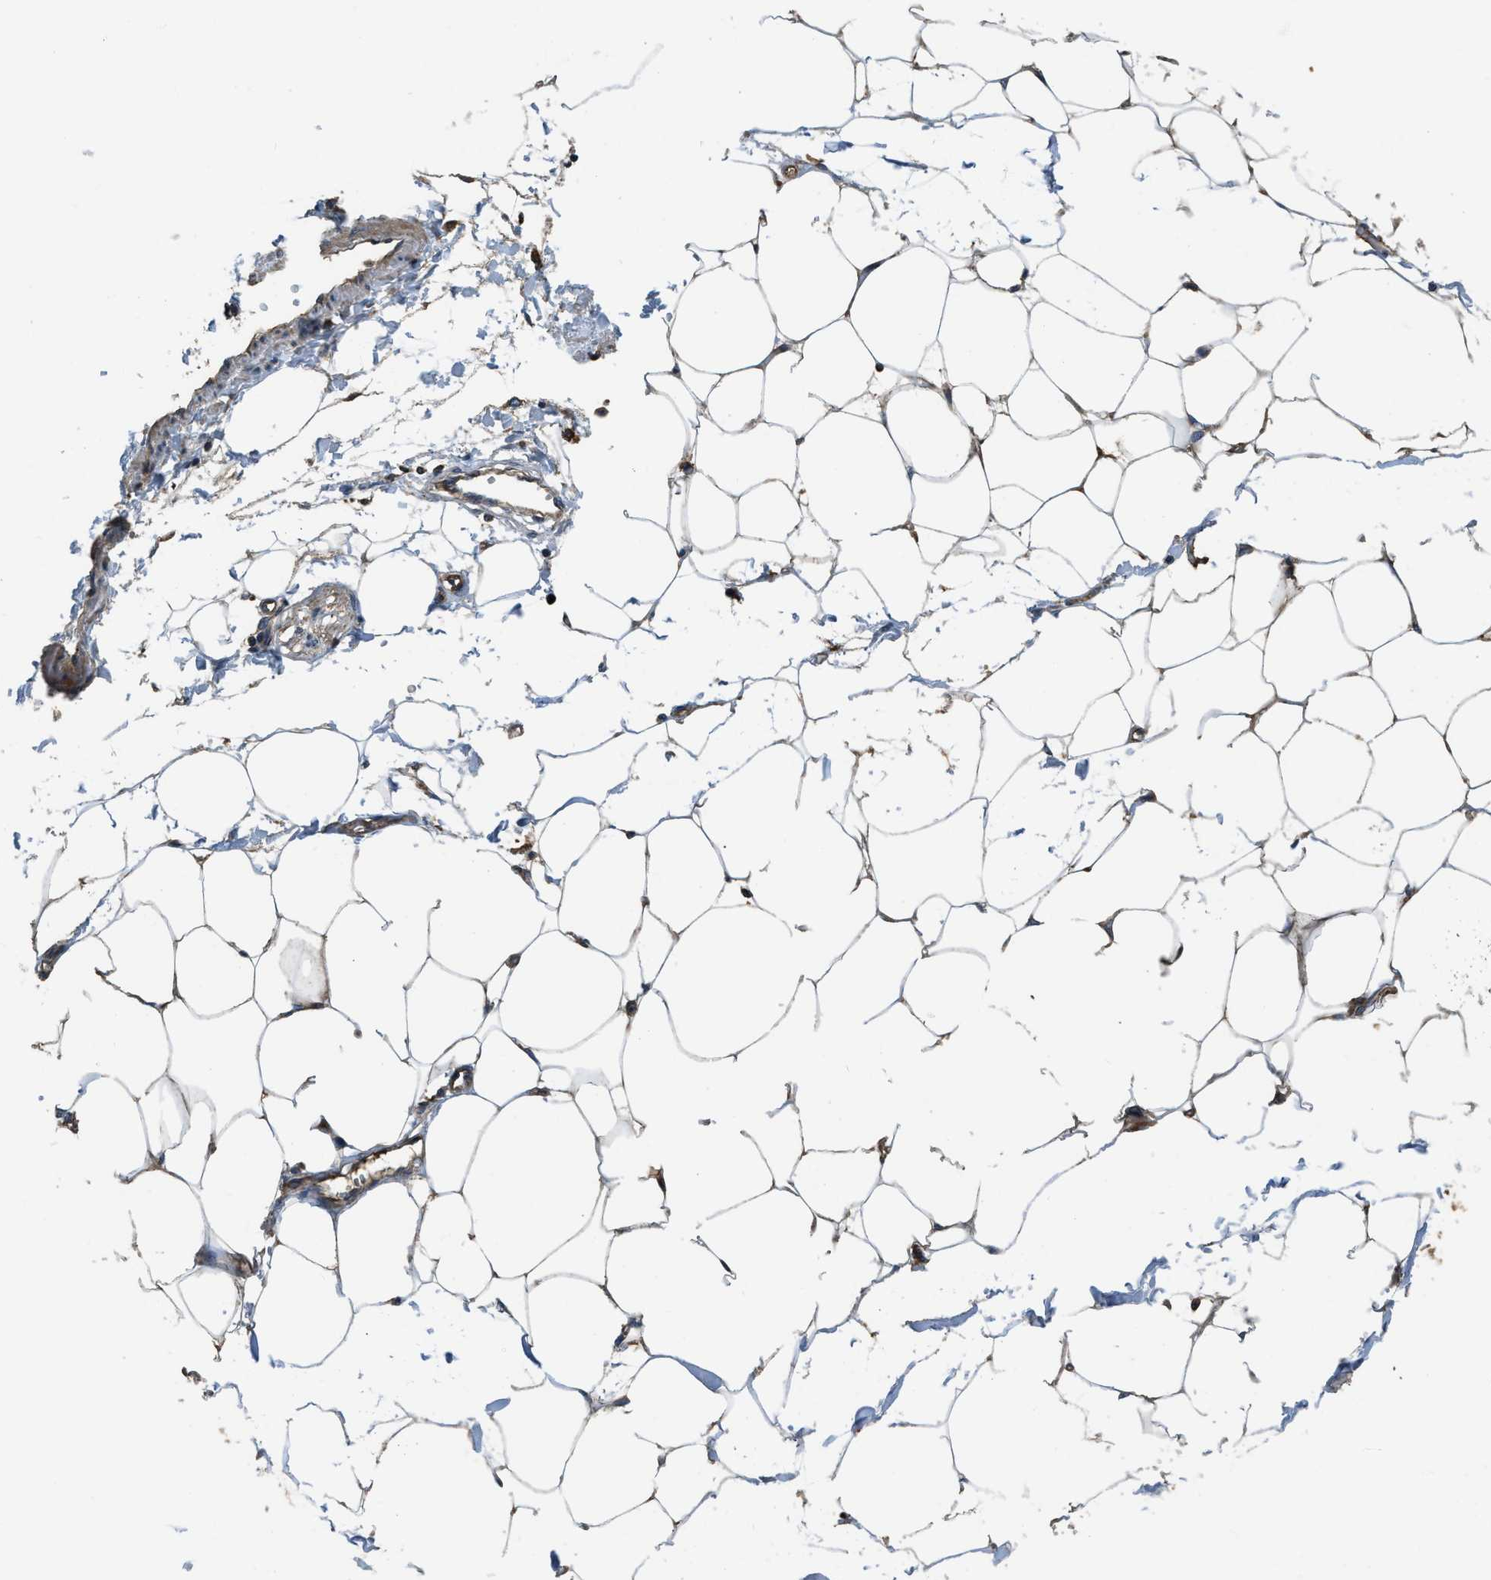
{"staining": {"intensity": "moderate", "quantity": ">75%", "location": "cytoplasmic/membranous"}, "tissue": "adipose tissue", "cell_type": "Adipocytes", "image_type": "normal", "snomed": [{"axis": "morphology", "description": "Normal tissue, NOS"}, {"axis": "morphology", "description": "Adenocarcinoma, NOS"}, {"axis": "topography", "description": "Colon"}, {"axis": "topography", "description": "Peripheral nerve tissue"}], "caption": "This histopathology image exhibits immunohistochemistry (IHC) staining of unremarkable adipose tissue, with medium moderate cytoplasmic/membranous positivity in approximately >75% of adipocytes.", "gene": "GGH", "patient": {"sex": "male", "age": 14}}